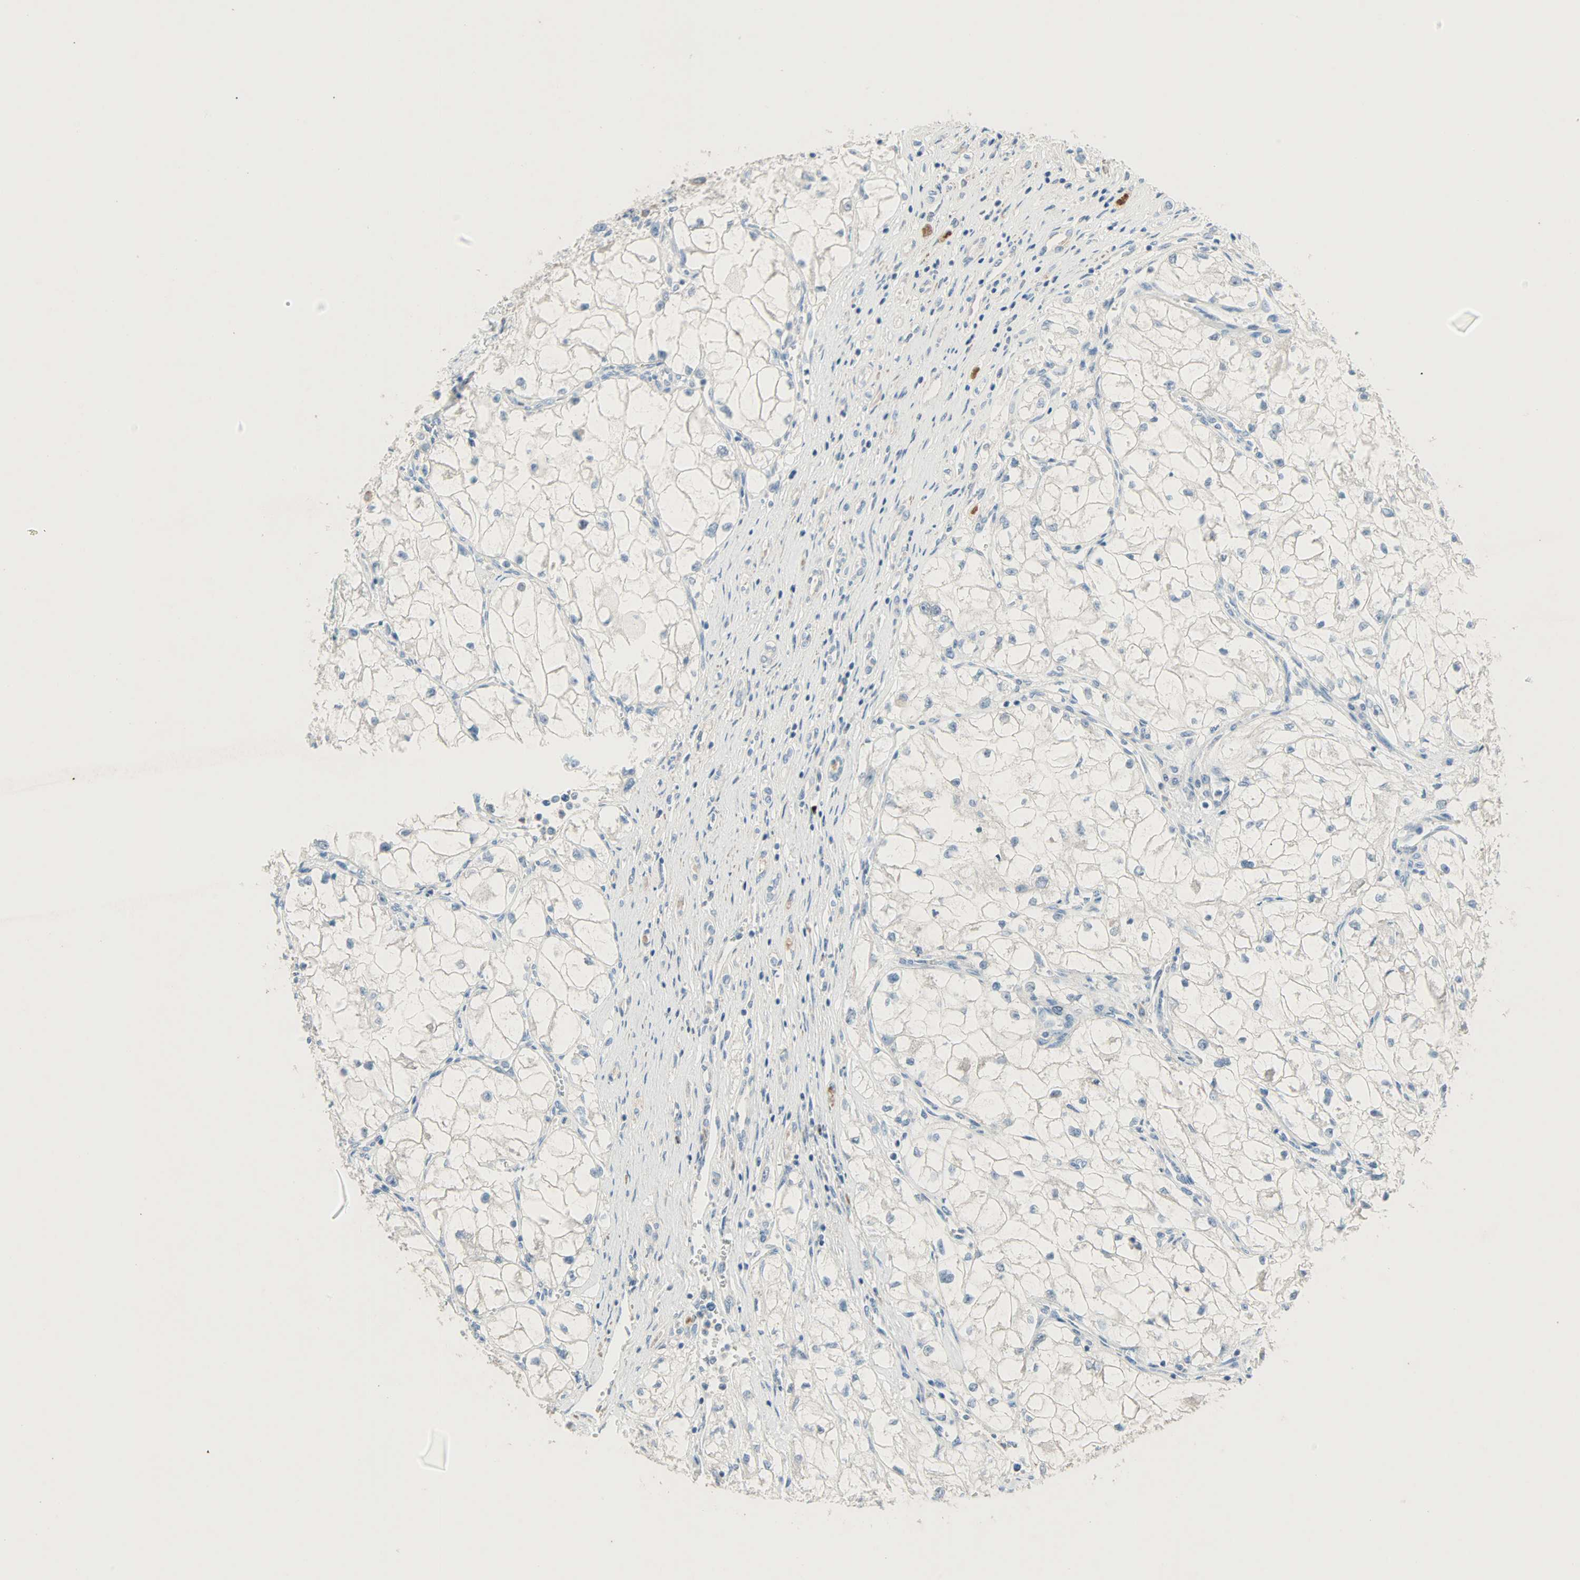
{"staining": {"intensity": "negative", "quantity": "none", "location": "none"}, "tissue": "renal cancer", "cell_type": "Tumor cells", "image_type": "cancer", "snomed": [{"axis": "morphology", "description": "Adenocarcinoma, NOS"}, {"axis": "topography", "description": "Kidney"}], "caption": "Image shows no protein staining in tumor cells of renal cancer (adenocarcinoma) tissue.", "gene": "ACVRL1", "patient": {"sex": "female", "age": 70}}